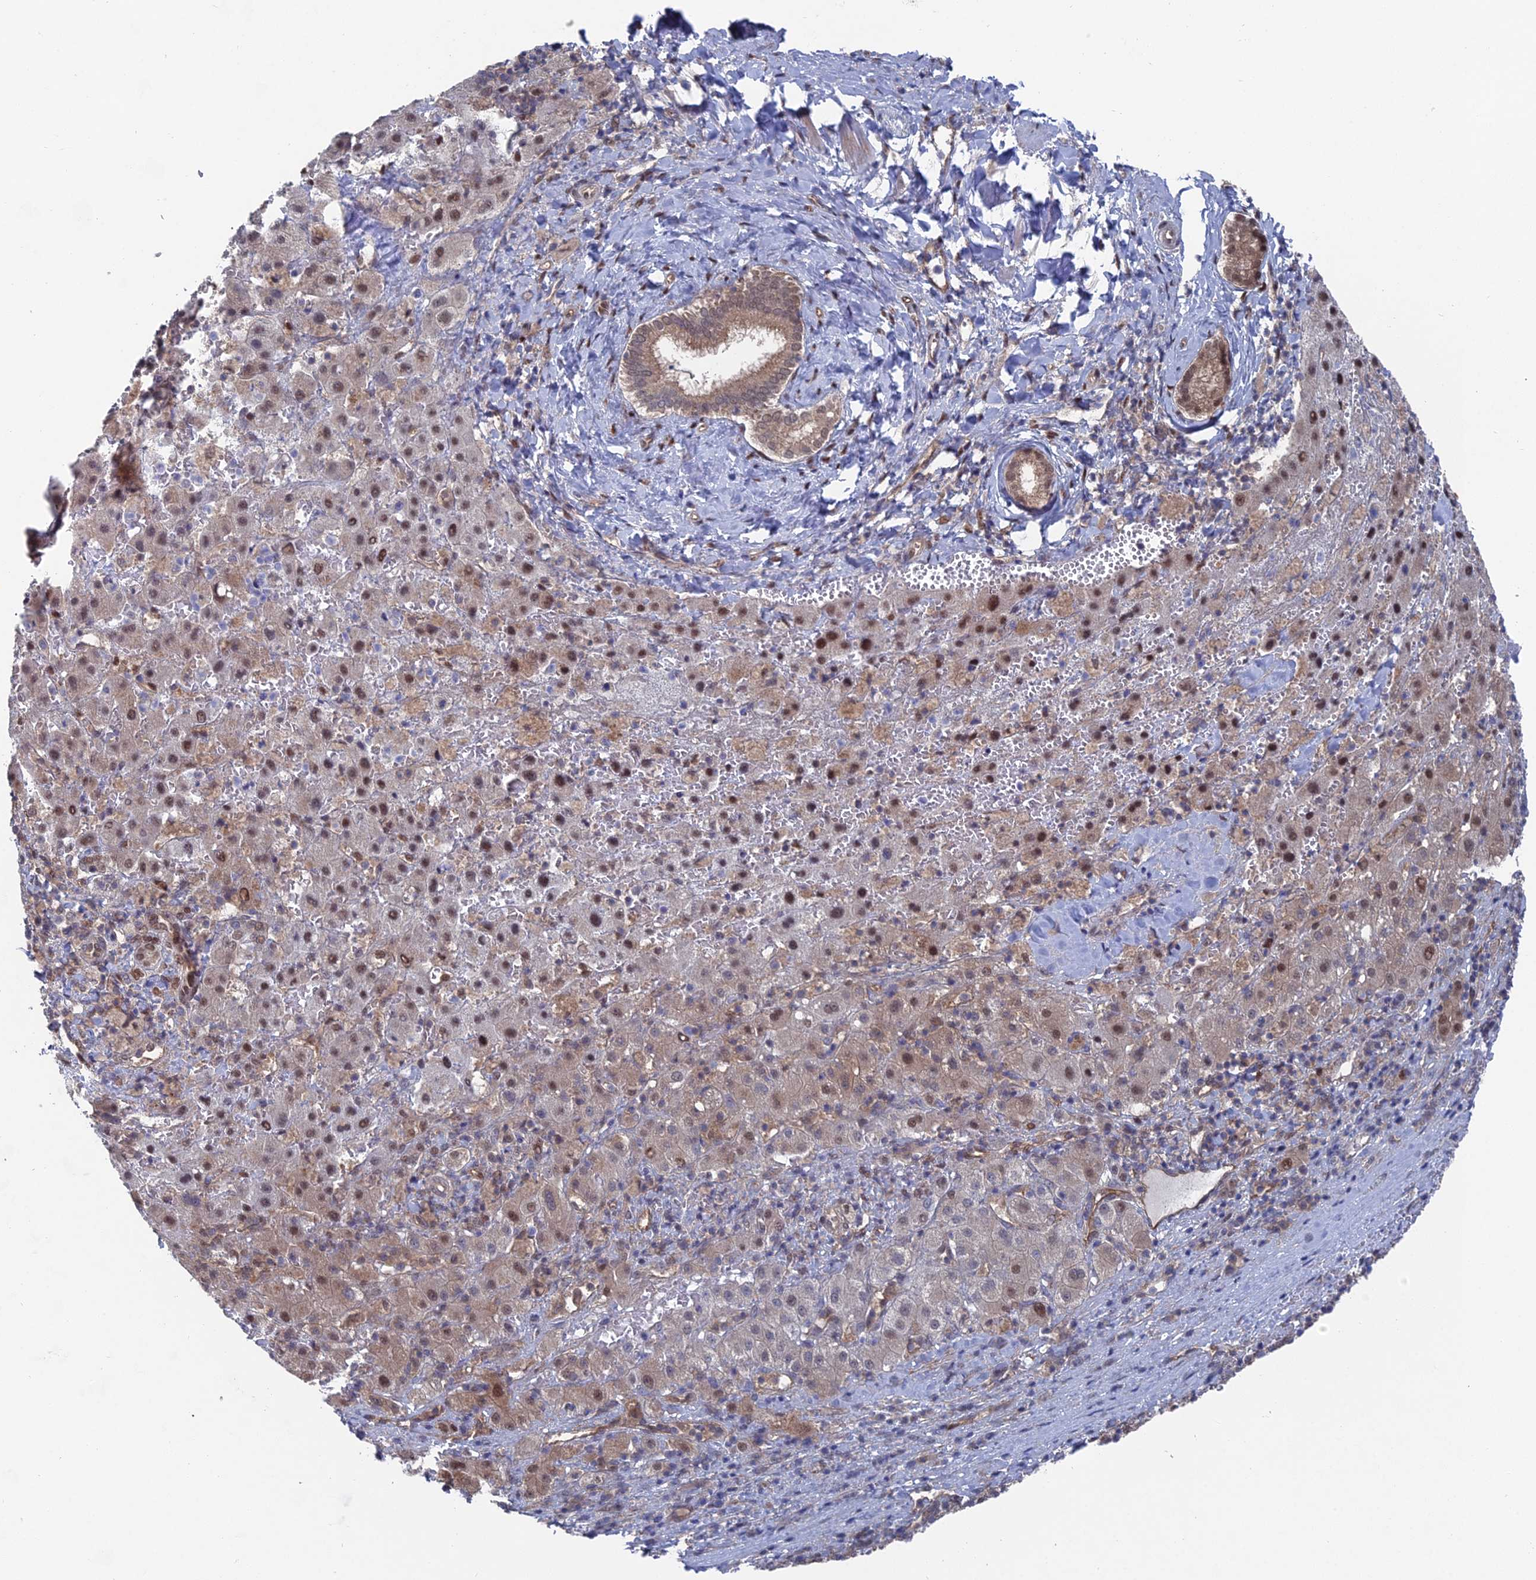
{"staining": {"intensity": "moderate", "quantity": "25%-75%", "location": "cytoplasmic/membranous,nuclear"}, "tissue": "liver cancer", "cell_type": "Tumor cells", "image_type": "cancer", "snomed": [{"axis": "morphology", "description": "Carcinoma, Hepatocellular, NOS"}, {"axis": "topography", "description": "Liver"}], "caption": "Tumor cells display medium levels of moderate cytoplasmic/membranous and nuclear expression in about 25%-75% of cells in human liver cancer.", "gene": "UNC5D", "patient": {"sex": "female", "age": 58}}